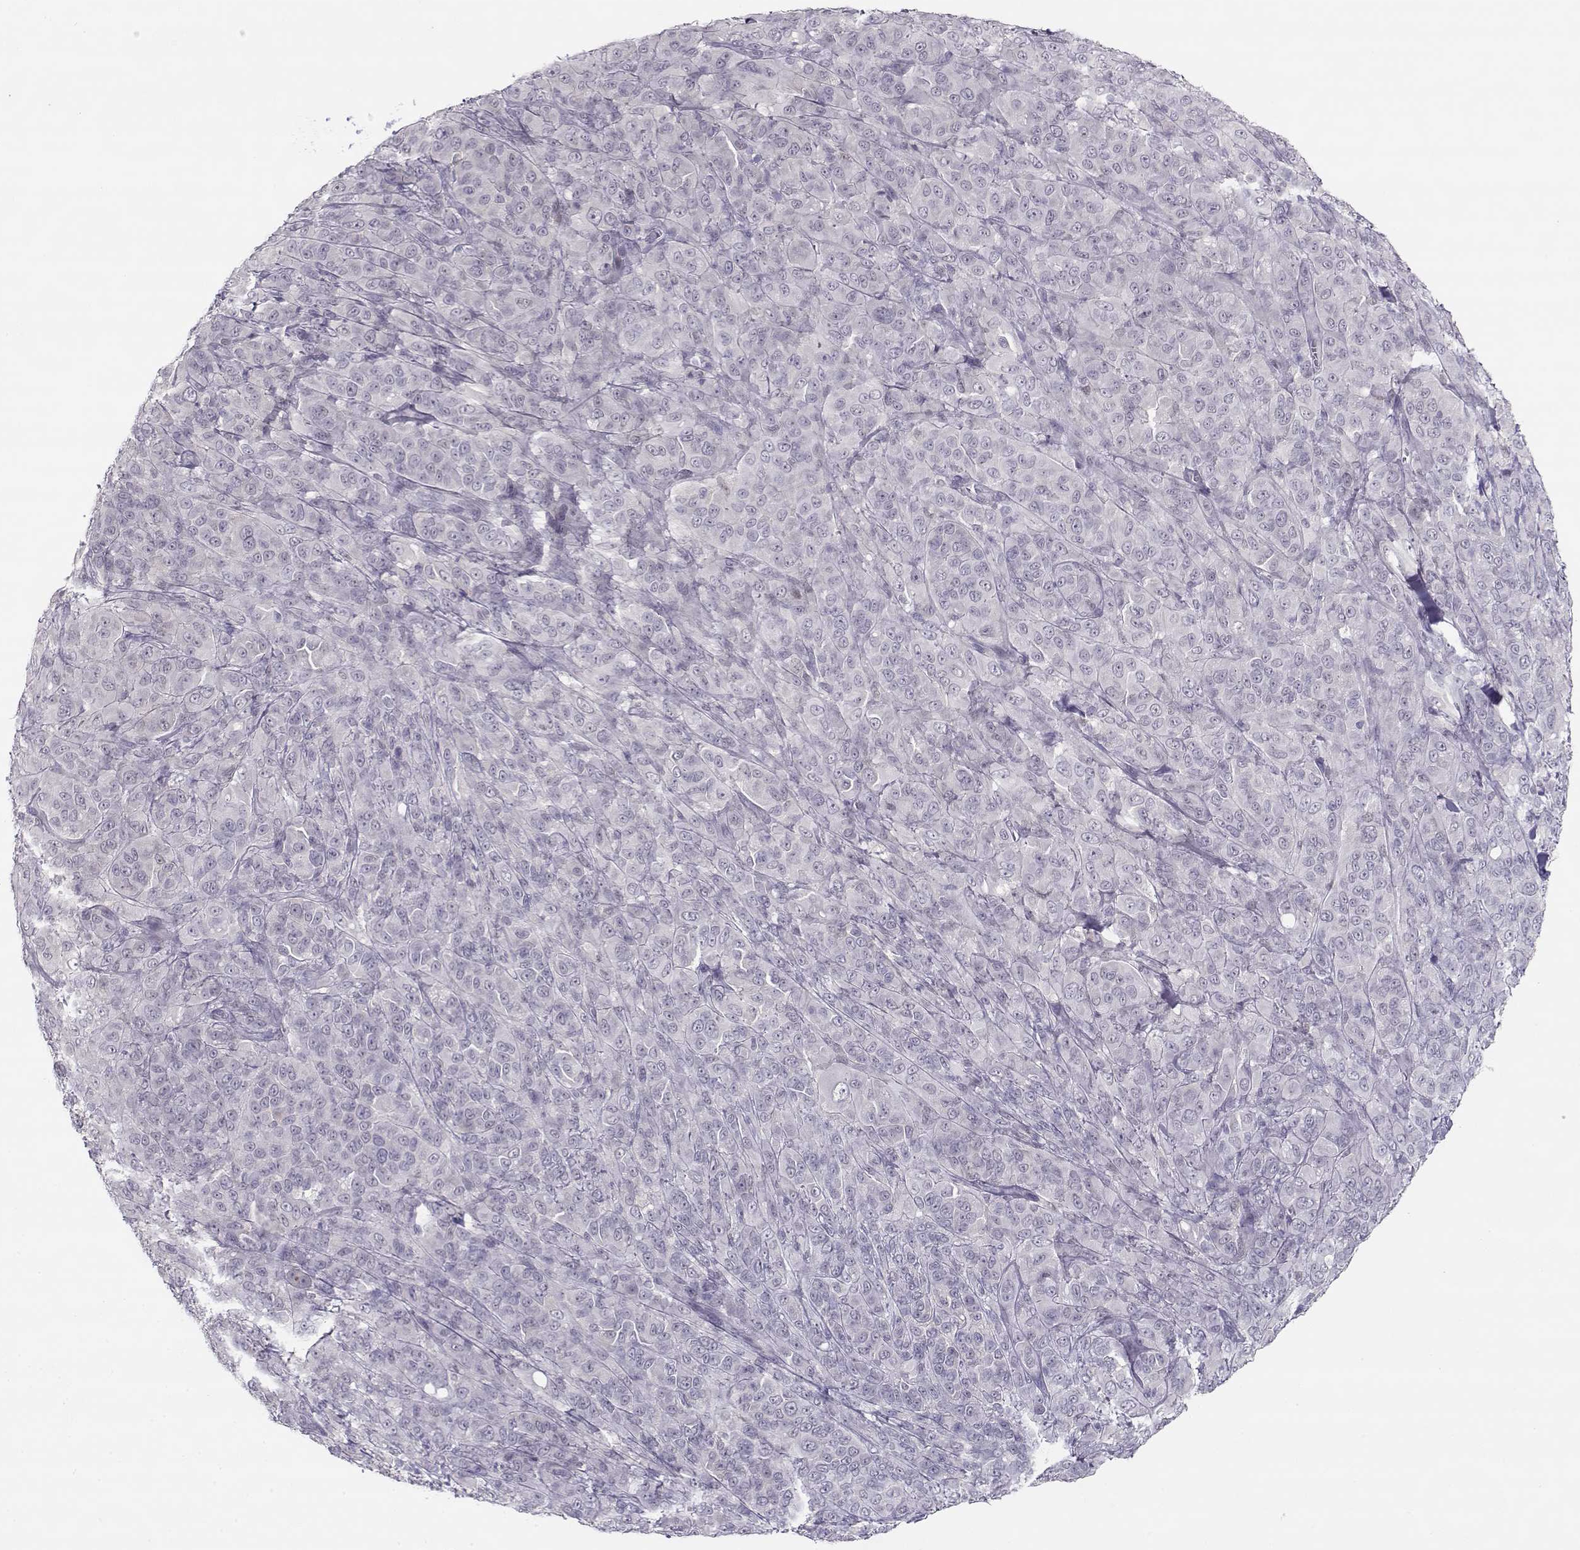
{"staining": {"intensity": "negative", "quantity": "none", "location": "none"}, "tissue": "melanoma", "cell_type": "Tumor cells", "image_type": "cancer", "snomed": [{"axis": "morphology", "description": "Malignant melanoma, NOS"}, {"axis": "topography", "description": "Skin"}], "caption": "Tumor cells show no significant protein positivity in melanoma.", "gene": "C16orf86", "patient": {"sex": "female", "age": 87}}